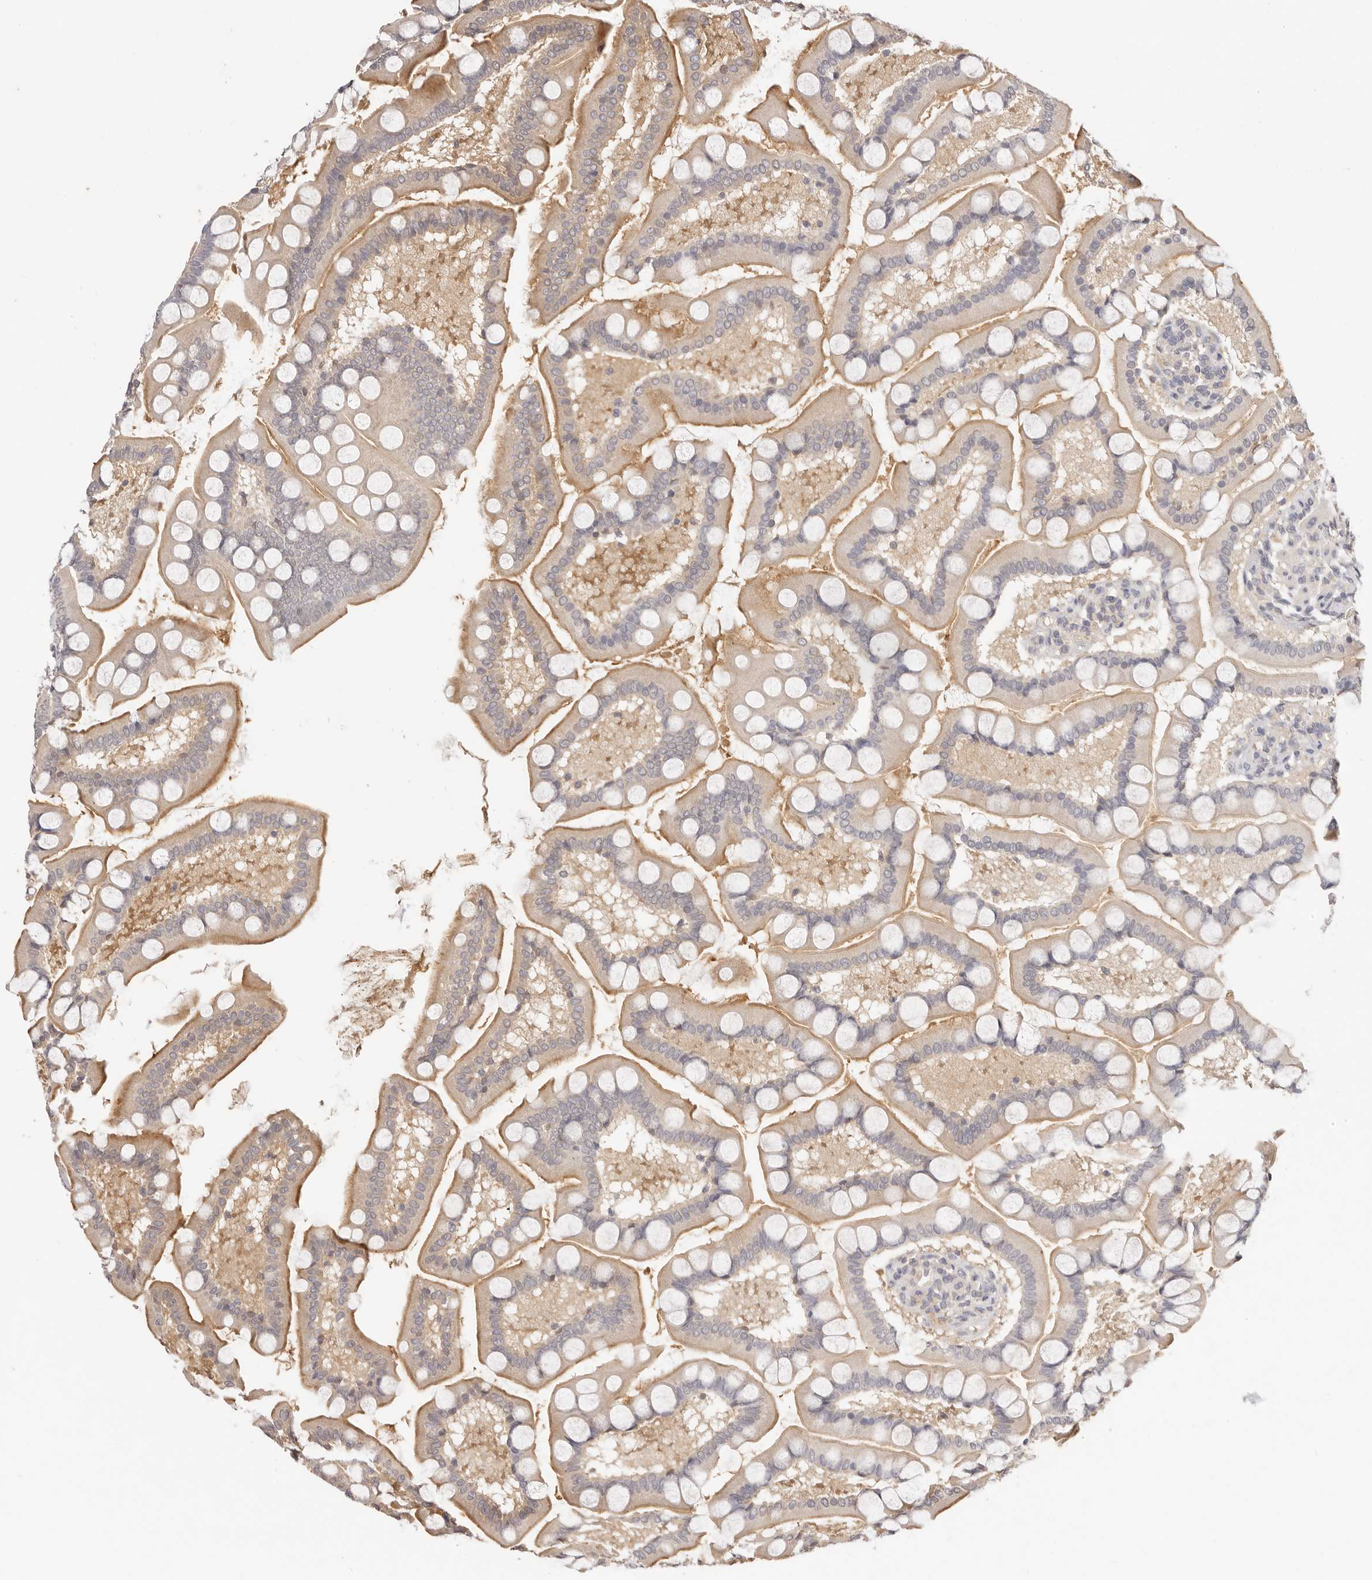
{"staining": {"intensity": "moderate", "quantity": "<25%", "location": "cytoplasmic/membranous"}, "tissue": "small intestine", "cell_type": "Glandular cells", "image_type": "normal", "snomed": [{"axis": "morphology", "description": "Normal tissue, NOS"}, {"axis": "topography", "description": "Small intestine"}], "caption": "High-power microscopy captured an immunohistochemistry (IHC) micrograph of normal small intestine, revealing moderate cytoplasmic/membranous expression in approximately <25% of glandular cells.", "gene": "GGPS1", "patient": {"sex": "male", "age": 41}}